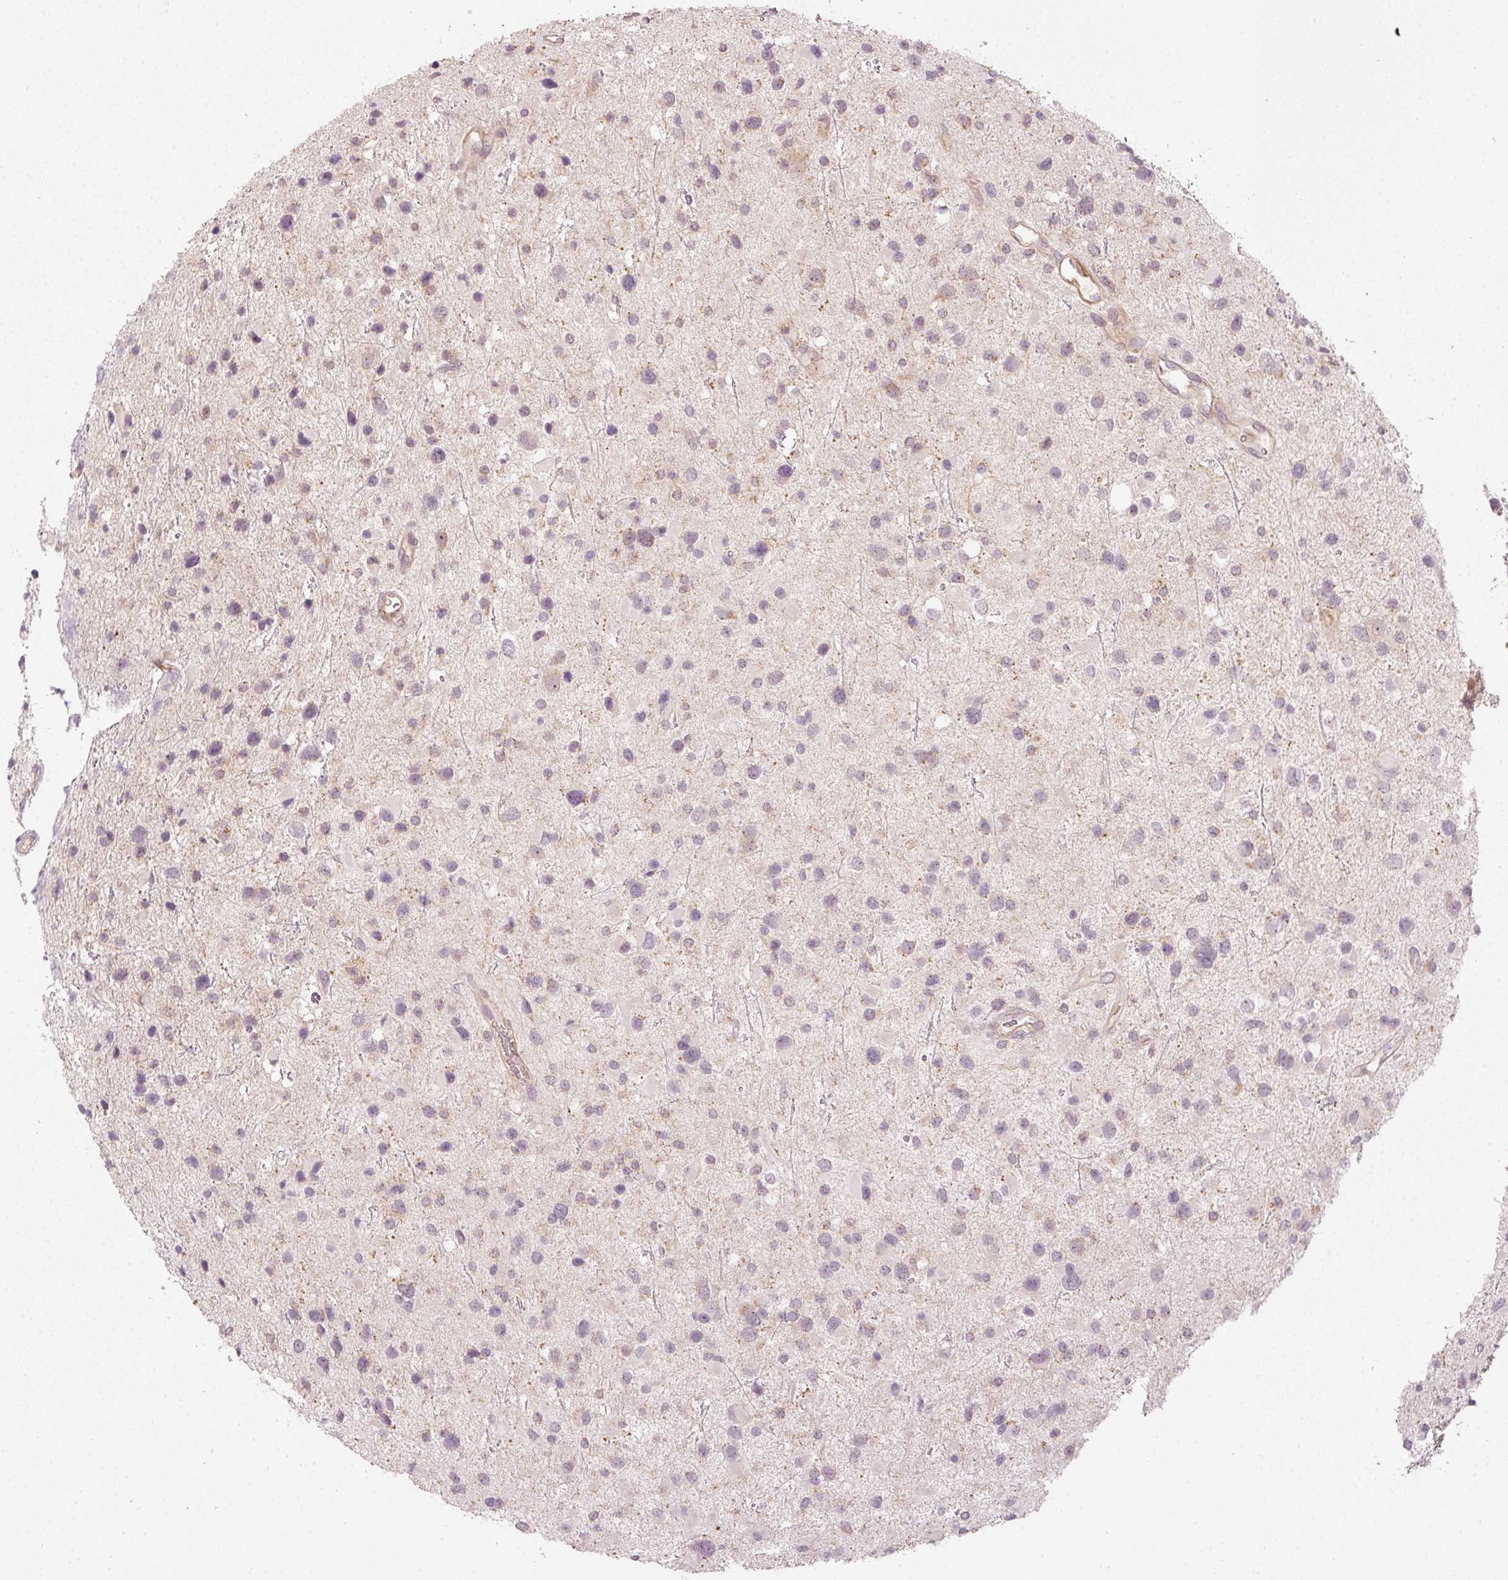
{"staining": {"intensity": "weak", "quantity": "<25%", "location": "cytoplasmic/membranous"}, "tissue": "glioma", "cell_type": "Tumor cells", "image_type": "cancer", "snomed": [{"axis": "morphology", "description": "Glioma, malignant, Low grade"}, {"axis": "topography", "description": "Brain"}], "caption": "Immunohistochemistry (IHC) image of neoplastic tissue: human glioma stained with DAB (3,3'-diaminobenzidine) demonstrates no significant protein staining in tumor cells.", "gene": "CDC20B", "patient": {"sex": "female", "age": 32}}